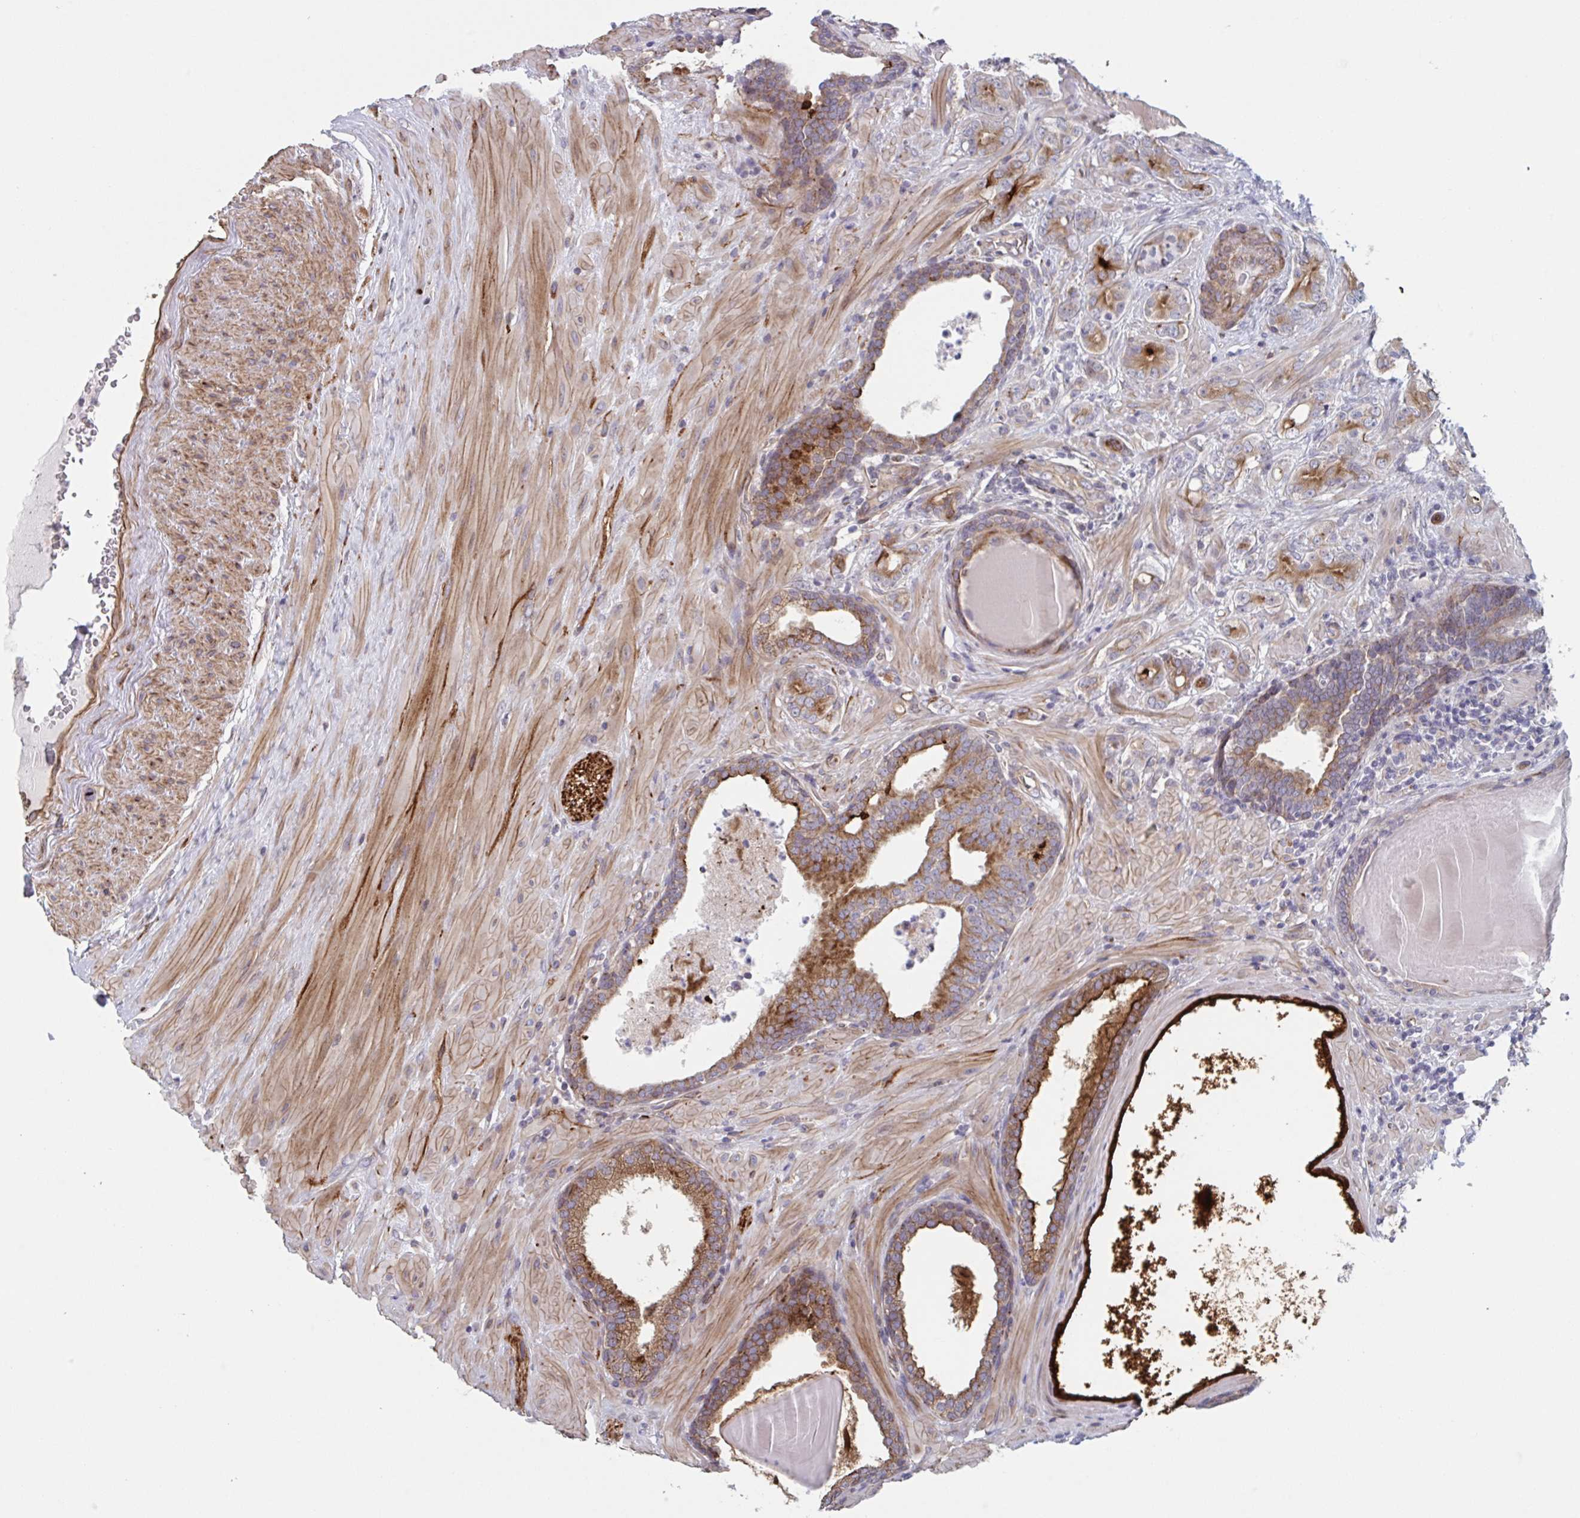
{"staining": {"intensity": "moderate", "quantity": ">75%", "location": "cytoplasmic/membranous"}, "tissue": "prostate cancer", "cell_type": "Tumor cells", "image_type": "cancer", "snomed": [{"axis": "morphology", "description": "Adenocarcinoma, High grade"}, {"axis": "topography", "description": "Prostate"}], "caption": "Brown immunohistochemical staining in human adenocarcinoma (high-grade) (prostate) shows moderate cytoplasmic/membranous positivity in approximately >75% of tumor cells. The protein of interest is stained brown, and the nuclei are stained in blue (DAB (3,3'-diaminobenzidine) IHC with brightfield microscopy, high magnification).", "gene": "TNFSF10", "patient": {"sex": "male", "age": 62}}